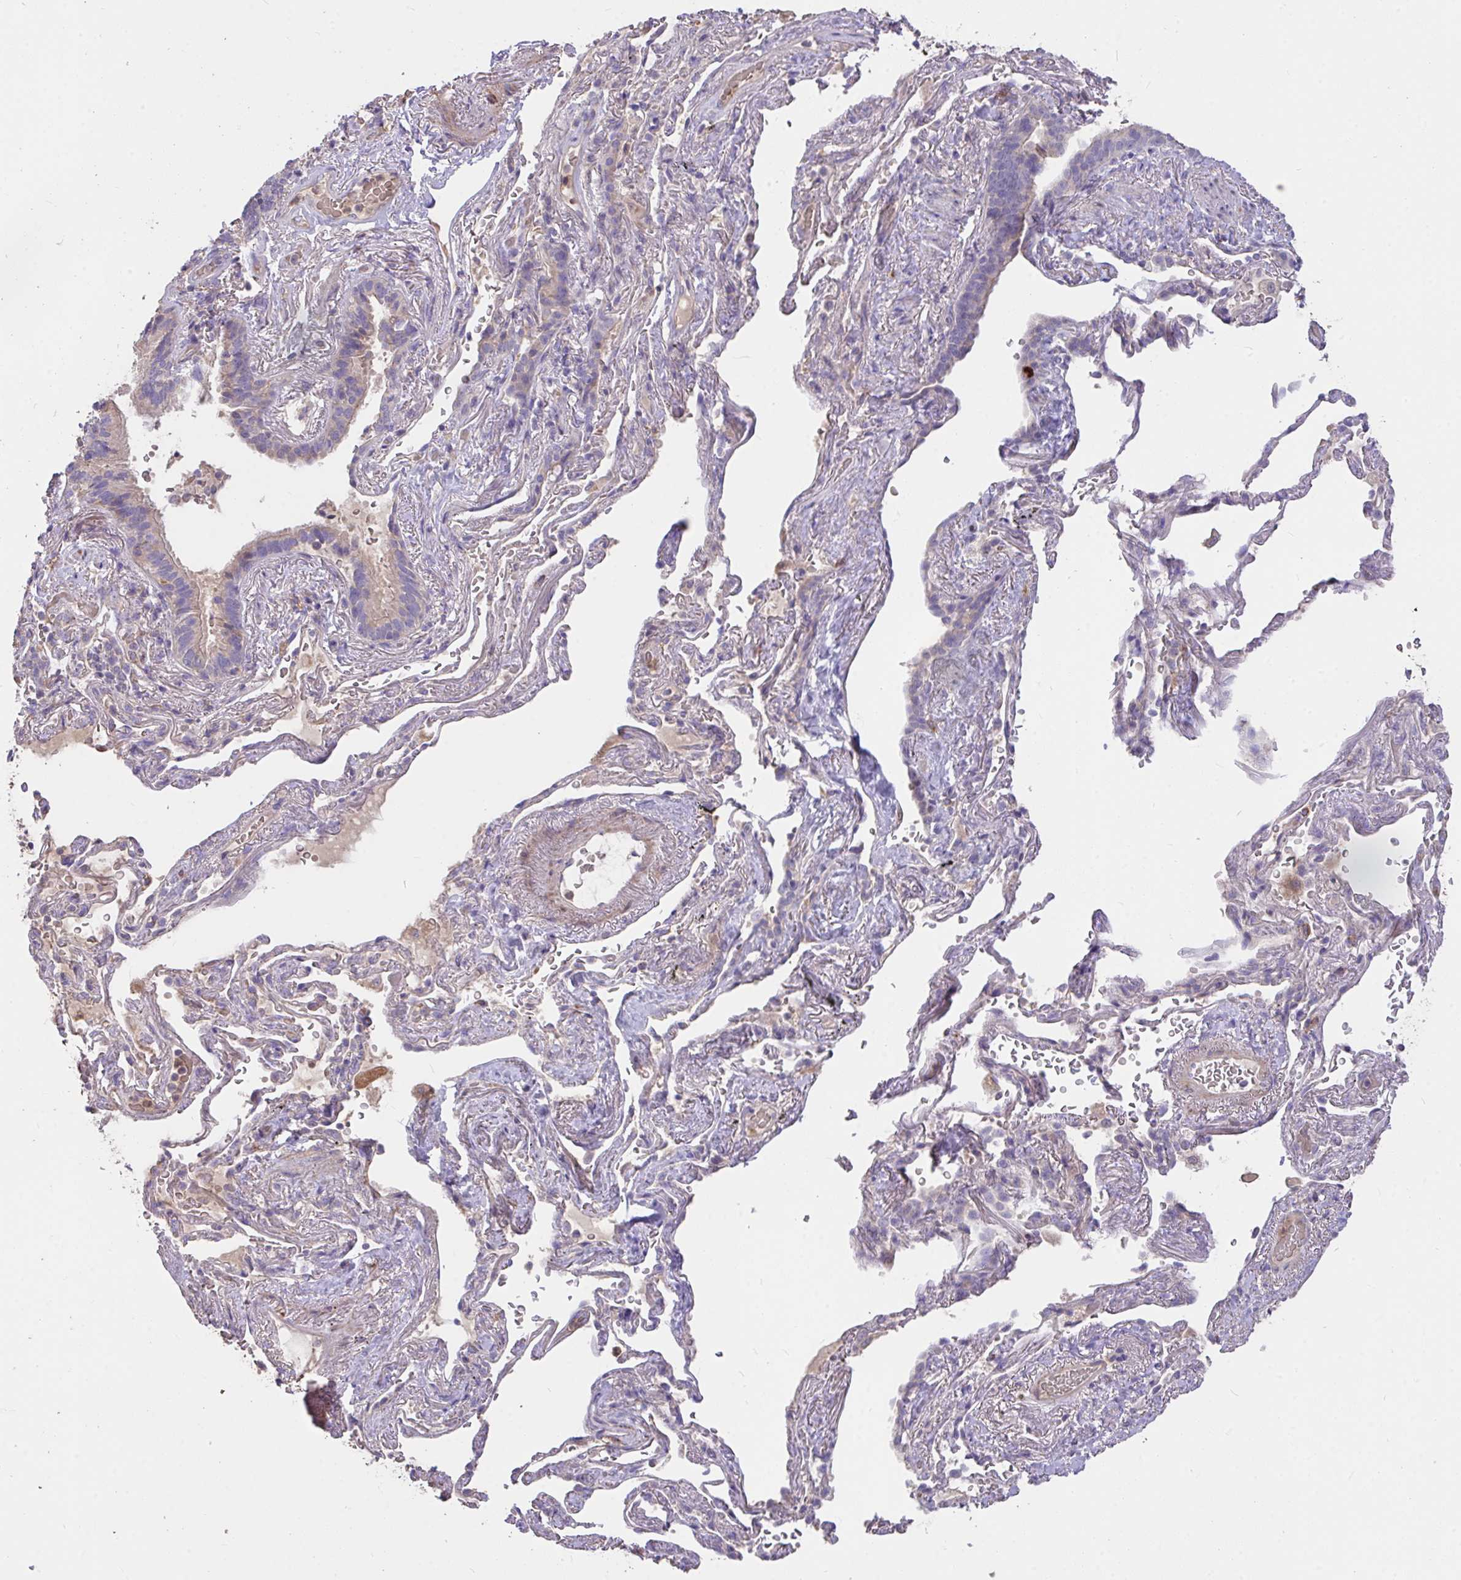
{"staining": {"intensity": "weak", "quantity": ">75%", "location": "cytoplasmic/membranous"}, "tissue": "bronchus", "cell_type": "Respiratory epithelial cells", "image_type": "normal", "snomed": [{"axis": "morphology", "description": "Normal tissue, NOS"}, {"axis": "topography", "description": "Bronchus"}], "caption": "Protein expression analysis of normal bronchus exhibits weak cytoplasmic/membranous positivity in approximately >75% of respiratory epithelial cells. The staining was performed using DAB (3,3'-diaminobenzidine) to visualize the protein expression in brown, while the nuclei were stained in blue with hematoxylin (Magnification: 20x).", "gene": "FCER1A", "patient": {"sex": "male", "age": 70}}